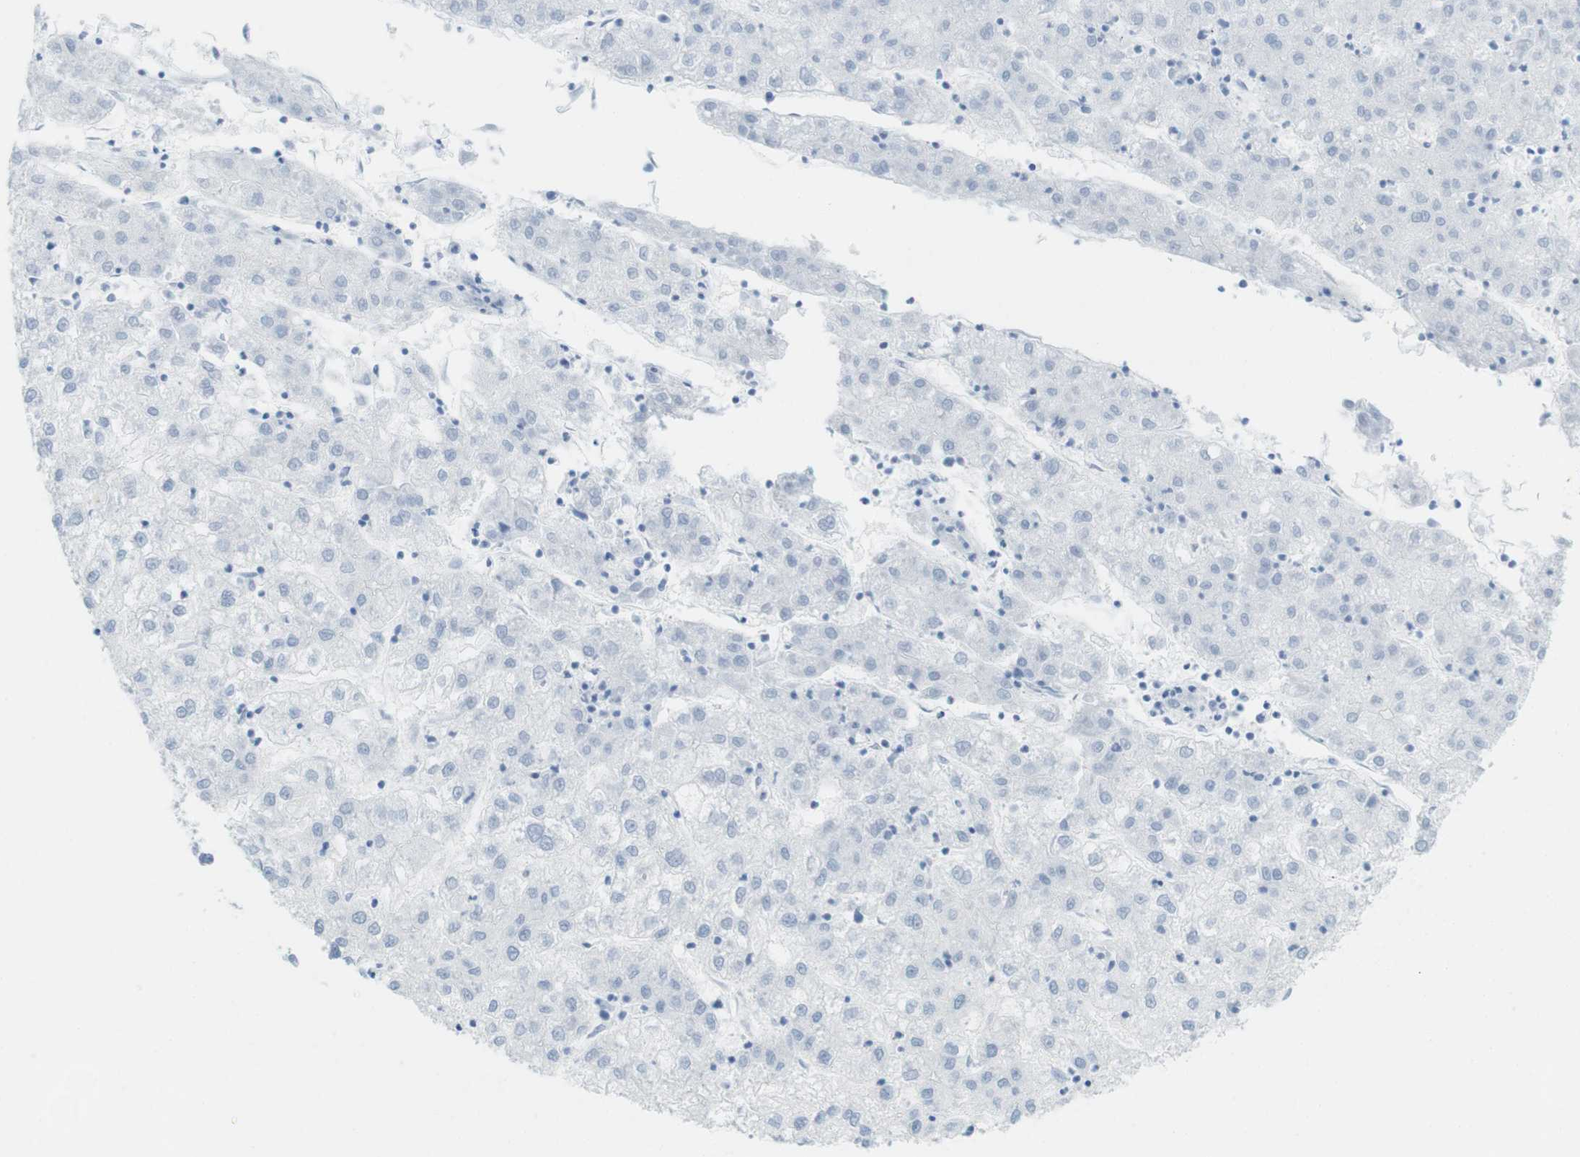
{"staining": {"intensity": "negative", "quantity": "none", "location": "none"}, "tissue": "liver cancer", "cell_type": "Tumor cells", "image_type": "cancer", "snomed": [{"axis": "morphology", "description": "Carcinoma, Hepatocellular, NOS"}, {"axis": "topography", "description": "Liver"}], "caption": "IHC image of neoplastic tissue: hepatocellular carcinoma (liver) stained with DAB (3,3'-diaminobenzidine) reveals no significant protein expression in tumor cells. (DAB (3,3'-diaminobenzidine) IHC visualized using brightfield microscopy, high magnification).", "gene": "TNNT2", "patient": {"sex": "male", "age": 72}}